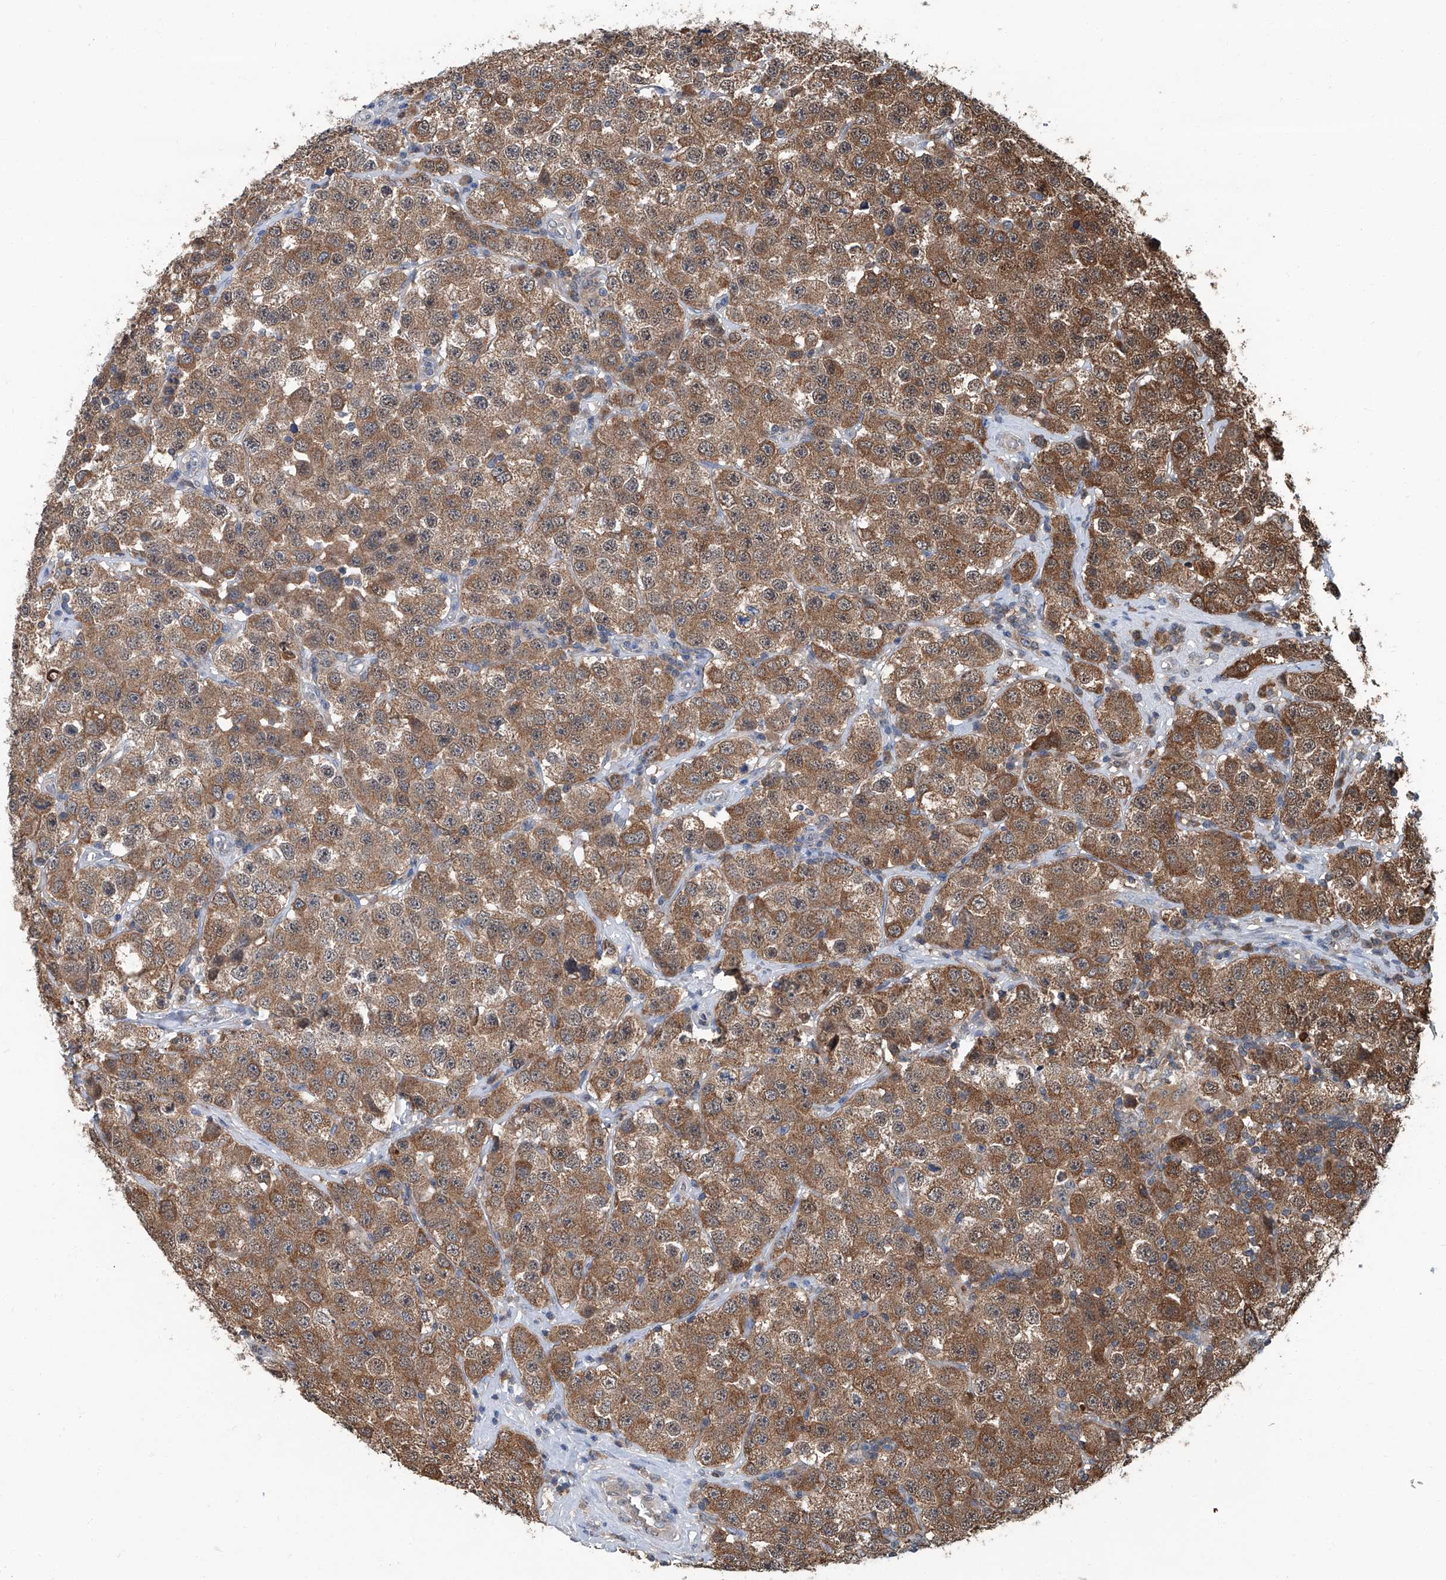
{"staining": {"intensity": "moderate", "quantity": ">75%", "location": "cytoplasmic/membranous"}, "tissue": "testis cancer", "cell_type": "Tumor cells", "image_type": "cancer", "snomed": [{"axis": "morphology", "description": "Seminoma, NOS"}, {"axis": "topography", "description": "Testis"}], "caption": "Immunohistochemistry of testis cancer demonstrates medium levels of moderate cytoplasmic/membranous staining in about >75% of tumor cells.", "gene": "CLK1", "patient": {"sex": "male", "age": 28}}